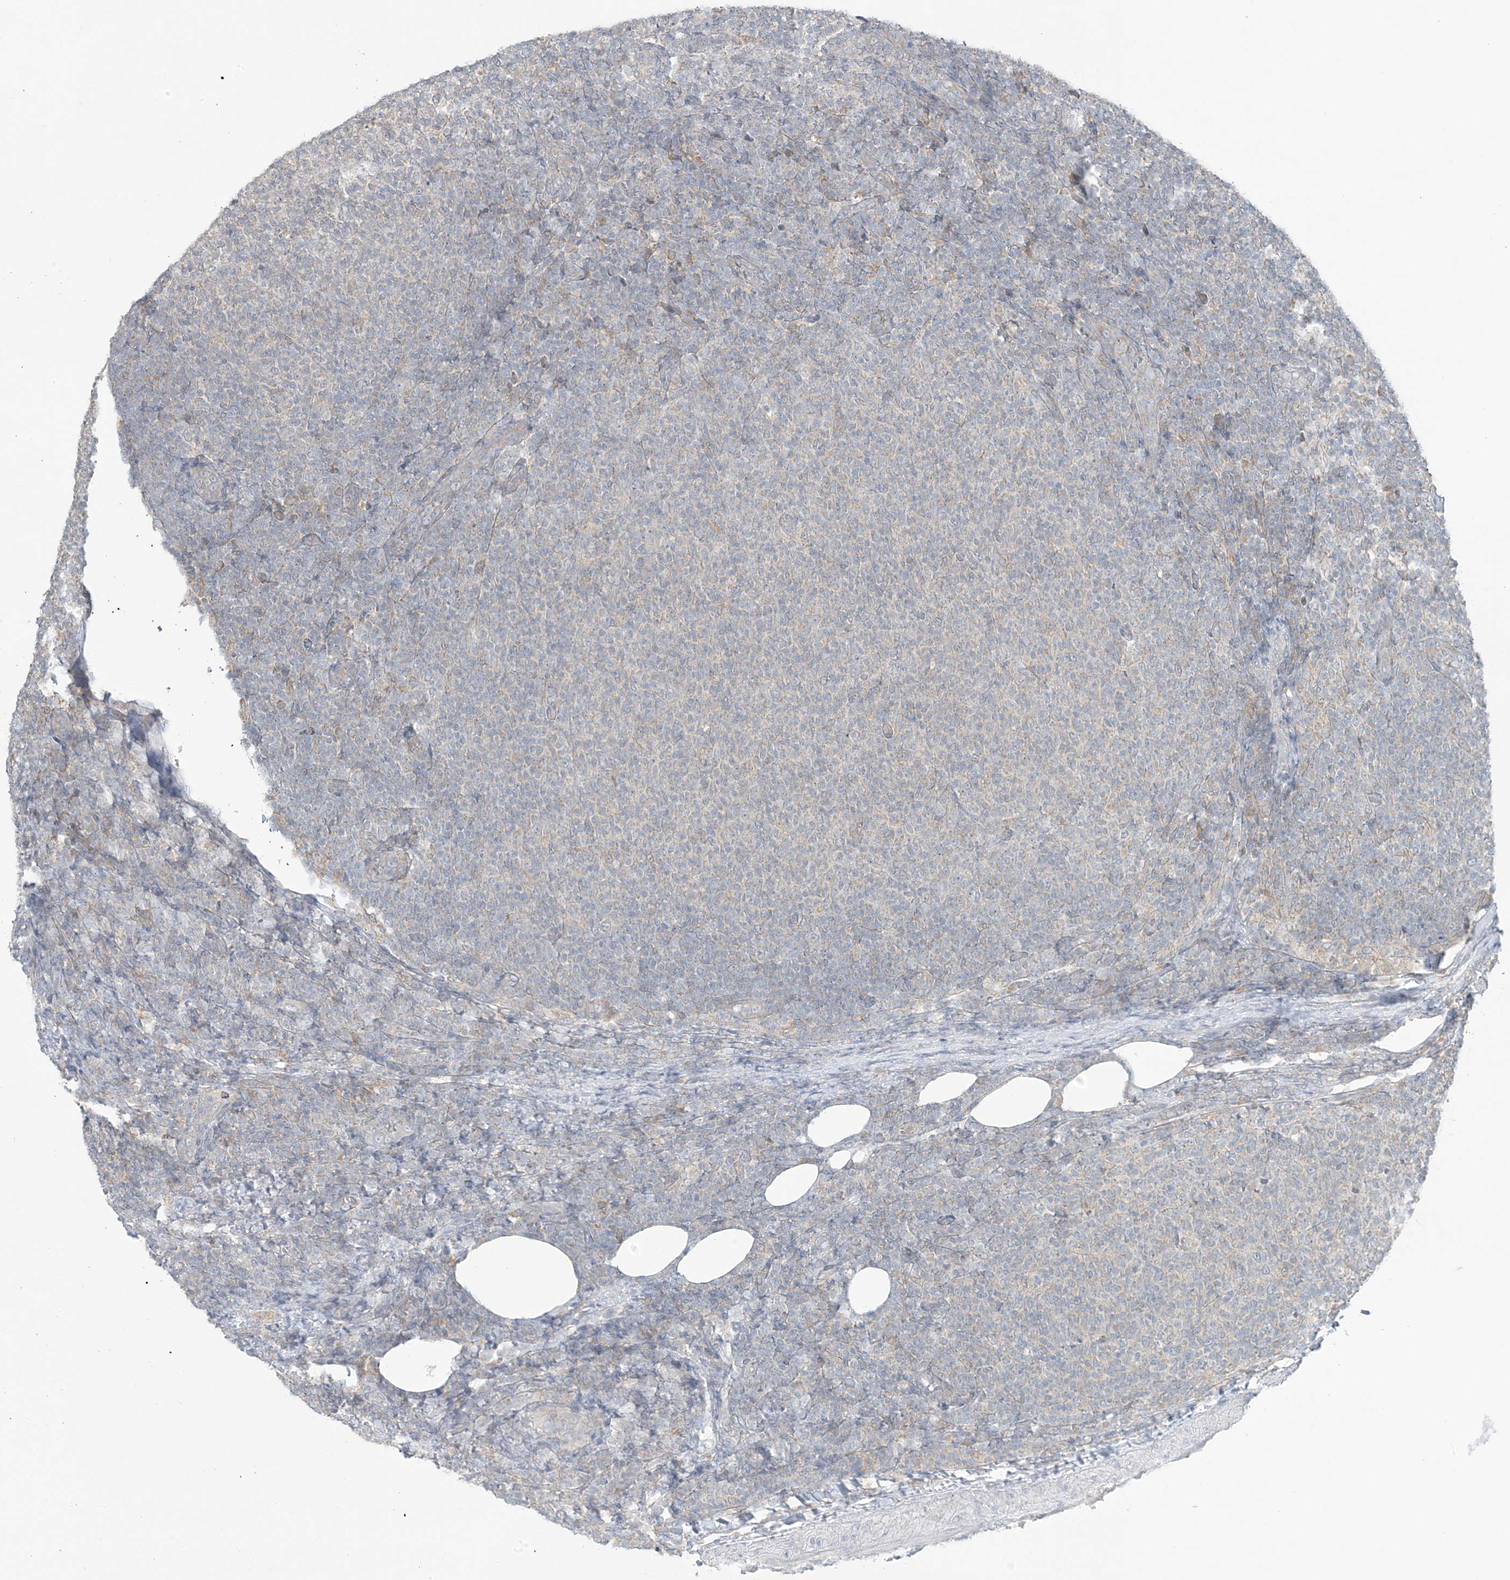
{"staining": {"intensity": "negative", "quantity": "none", "location": "none"}, "tissue": "lymphoma", "cell_type": "Tumor cells", "image_type": "cancer", "snomed": [{"axis": "morphology", "description": "Malignant lymphoma, non-Hodgkin's type, Low grade"}, {"axis": "topography", "description": "Lymph node"}], "caption": "Tumor cells are negative for brown protein staining in low-grade malignant lymphoma, non-Hodgkin's type.", "gene": "EEFSEC", "patient": {"sex": "male", "age": 66}}